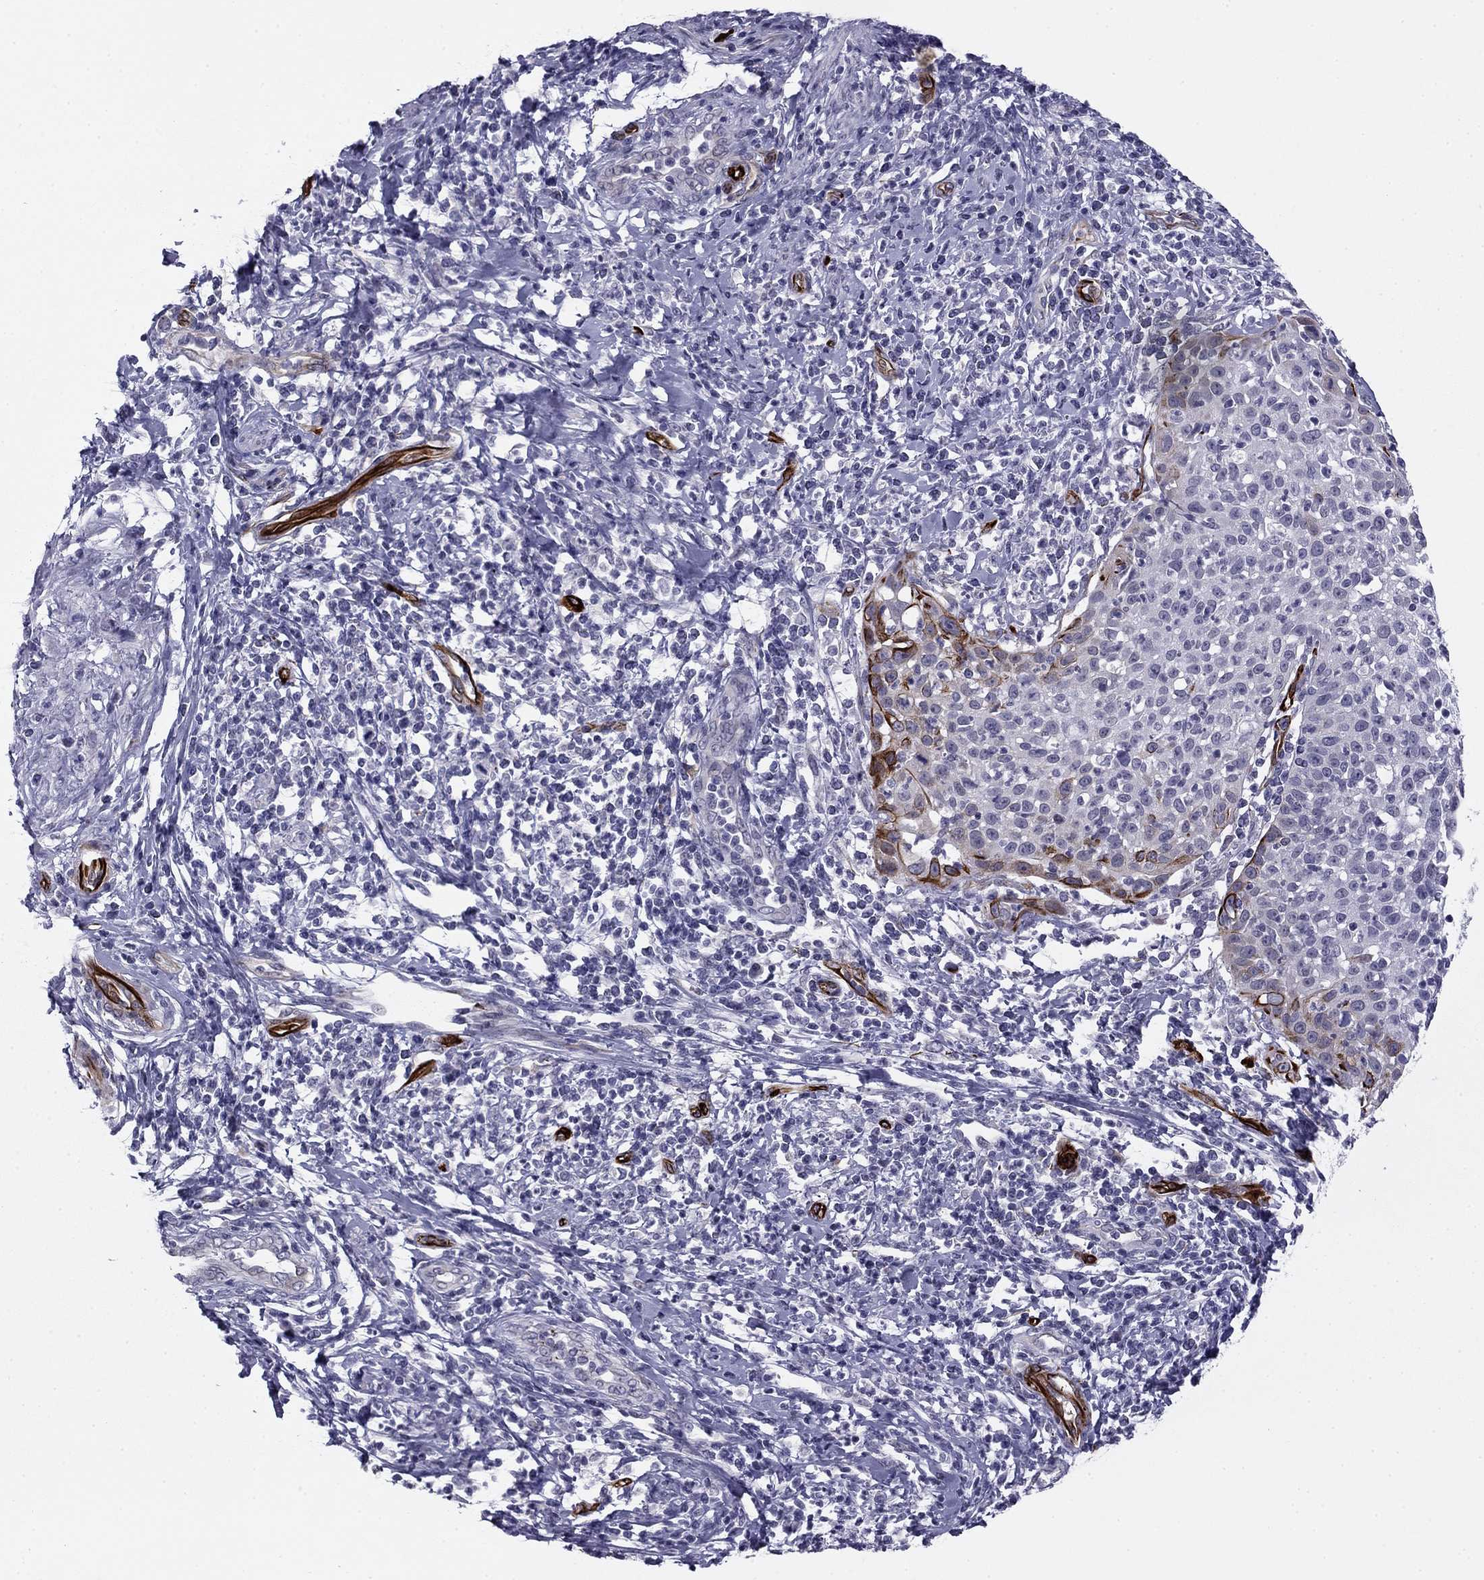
{"staining": {"intensity": "strong", "quantity": "<25%", "location": "cytoplasmic/membranous"}, "tissue": "cervical cancer", "cell_type": "Tumor cells", "image_type": "cancer", "snomed": [{"axis": "morphology", "description": "Squamous cell carcinoma, NOS"}, {"axis": "topography", "description": "Cervix"}], "caption": "Immunohistochemical staining of cervical cancer (squamous cell carcinoma) displays medium levels of strong cytoplasmic/membranous positivity in approximately <25% of tumor cells.", "gene": "ANKS4B", "patient": {"sex": "female", "age": 26}}